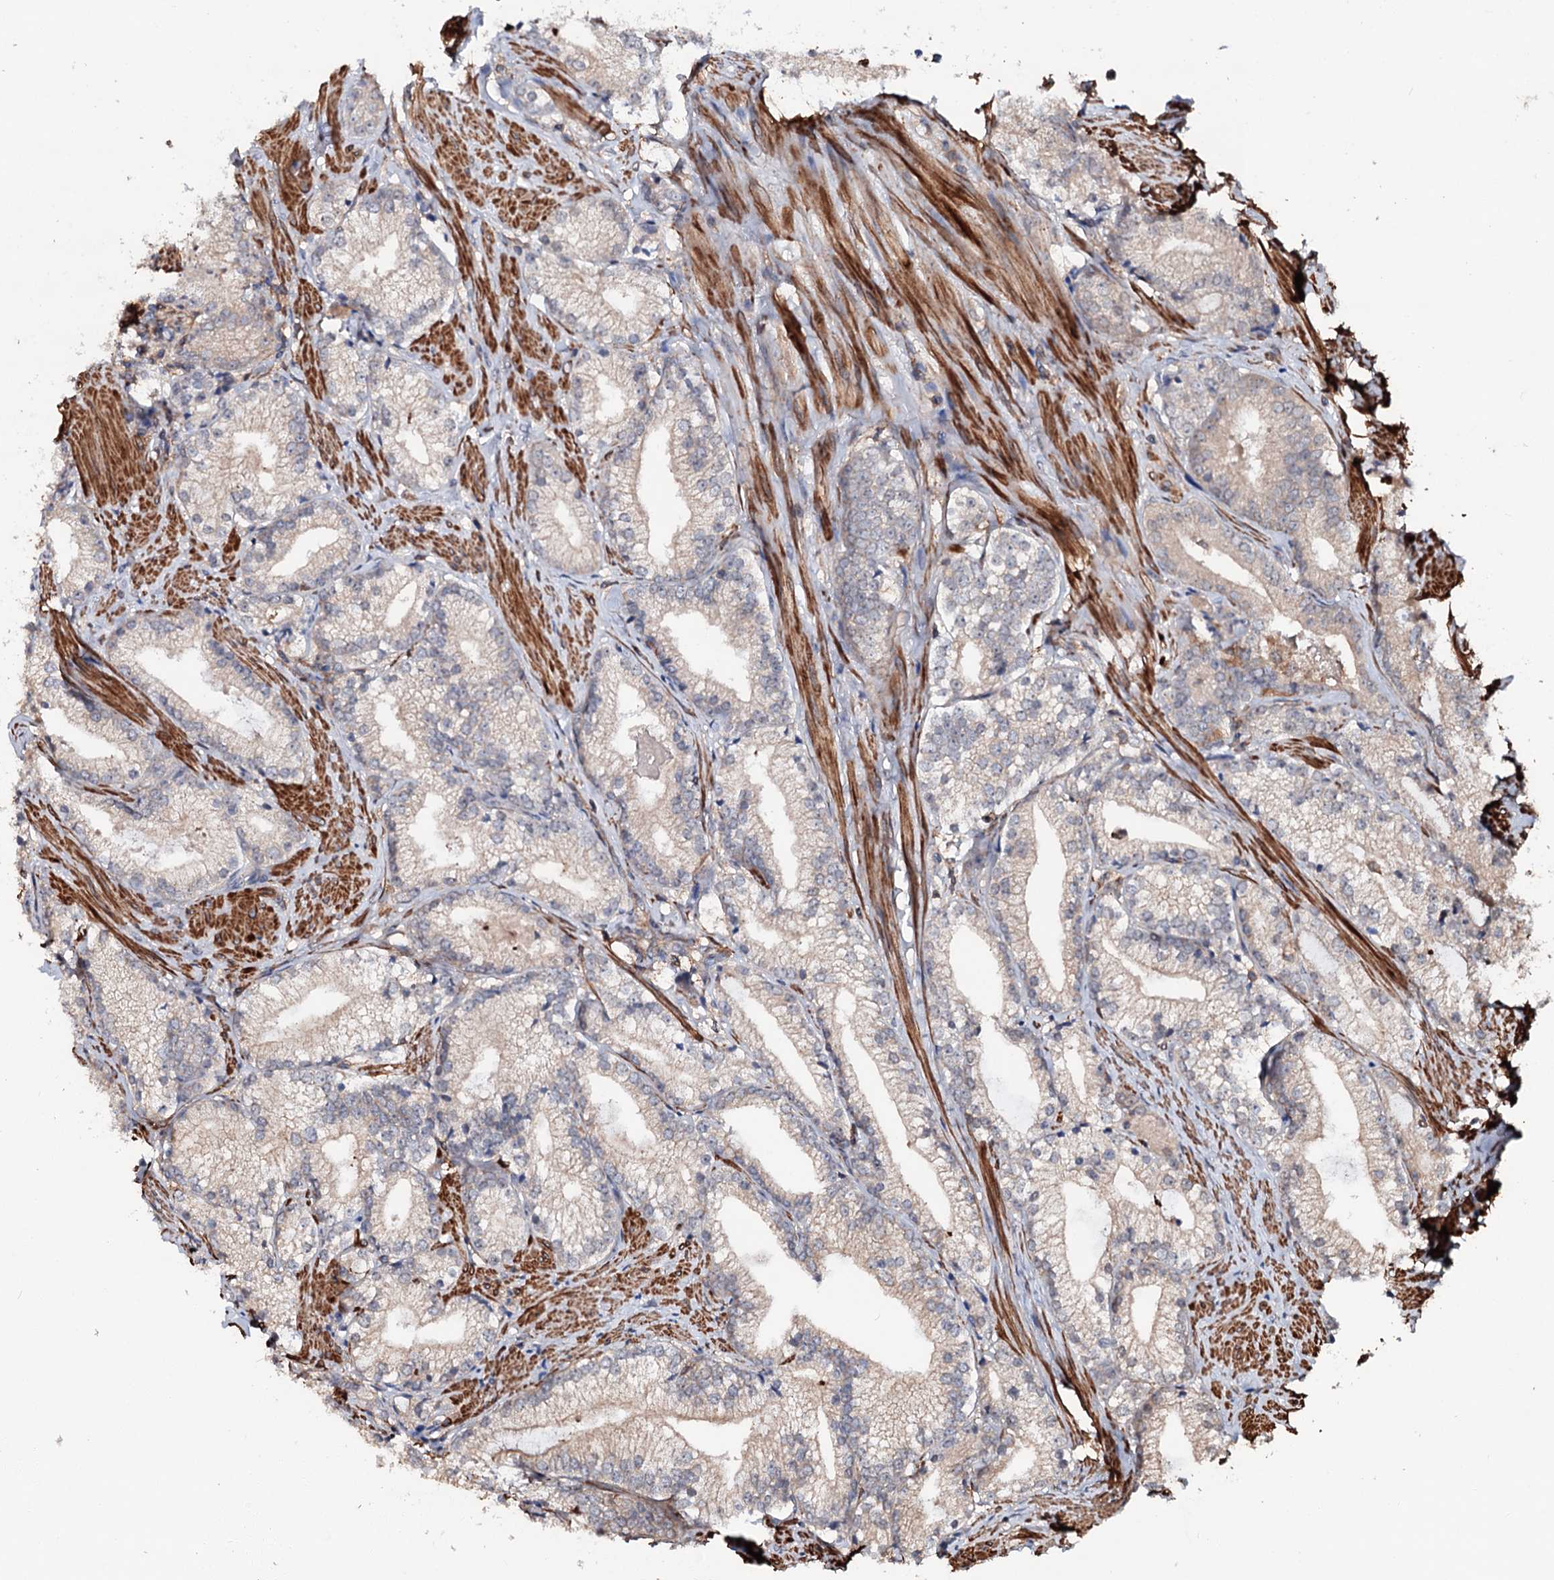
{"staining": {"intensity": "weak", "quantity": "<25%", "location": "cytoplasmic/membranous"}, "tissue": "prostate cancer", "cell_type": "Tumor cells", "image_type": "cancer", "snomed": [{"axis": "morphology", "description": "Adenocarcinoma, High grade"}, {"axis": "topography", "description": "Prostate"}], "caption": "This is an IHC image of human prostate cancer (adenocarcinoma (high-grade)). There is no positivity in tumor cells.", "gene": "GRIP1", "patient": {"sex": "male", "age": 66}}